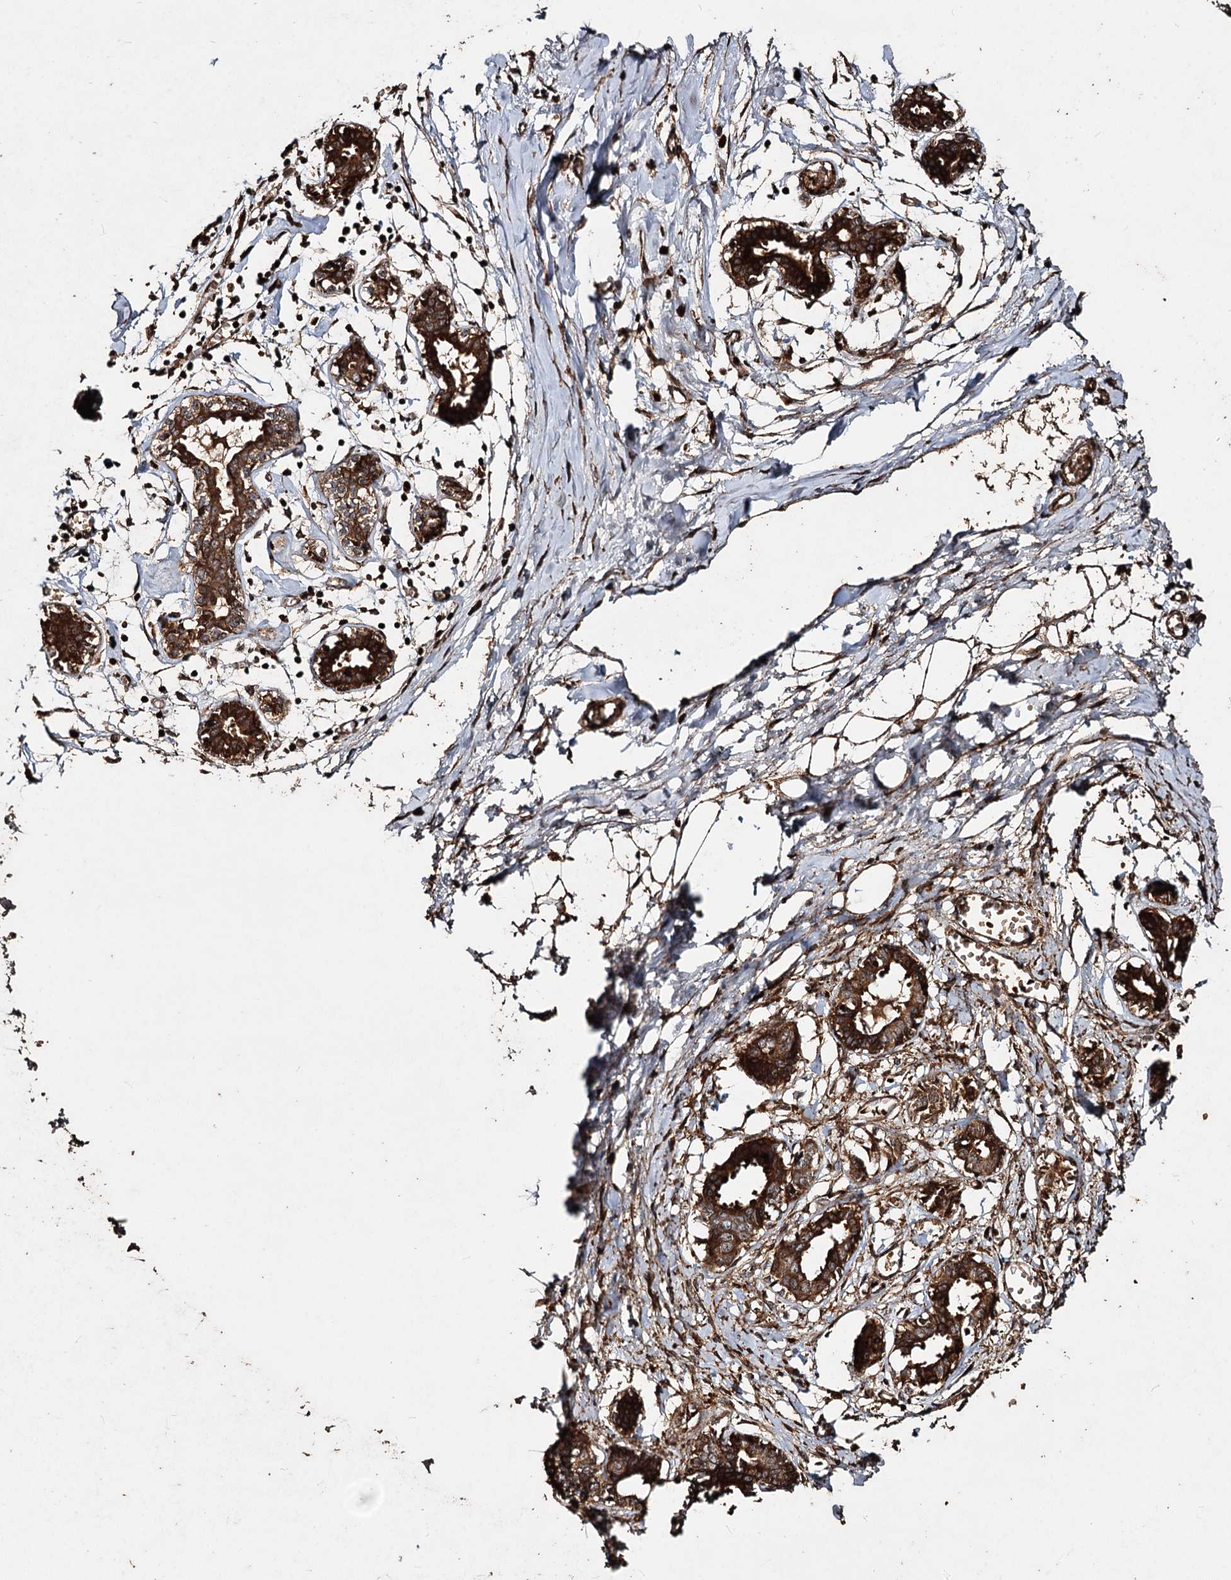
{"staining": {"intensity": "strong", "quantity": ">75%", "location": "cytoplasmic/membranous"}, "tissue": "breast", "cell_type": "Adipocytes", "image_type": "normal", "snomed": [{"axis": "morphology", "description": "Normal tissue, NOS"}, {"axis": "topography", "description": "Breast"}], "caption": "Protein expression analysis of benign breast displays strong cytoplasmic/membranous staining in about >75% of adipocytes.", "gene": "NOTCH2NLA", "patient": {"sex": "female", "age": 27}}